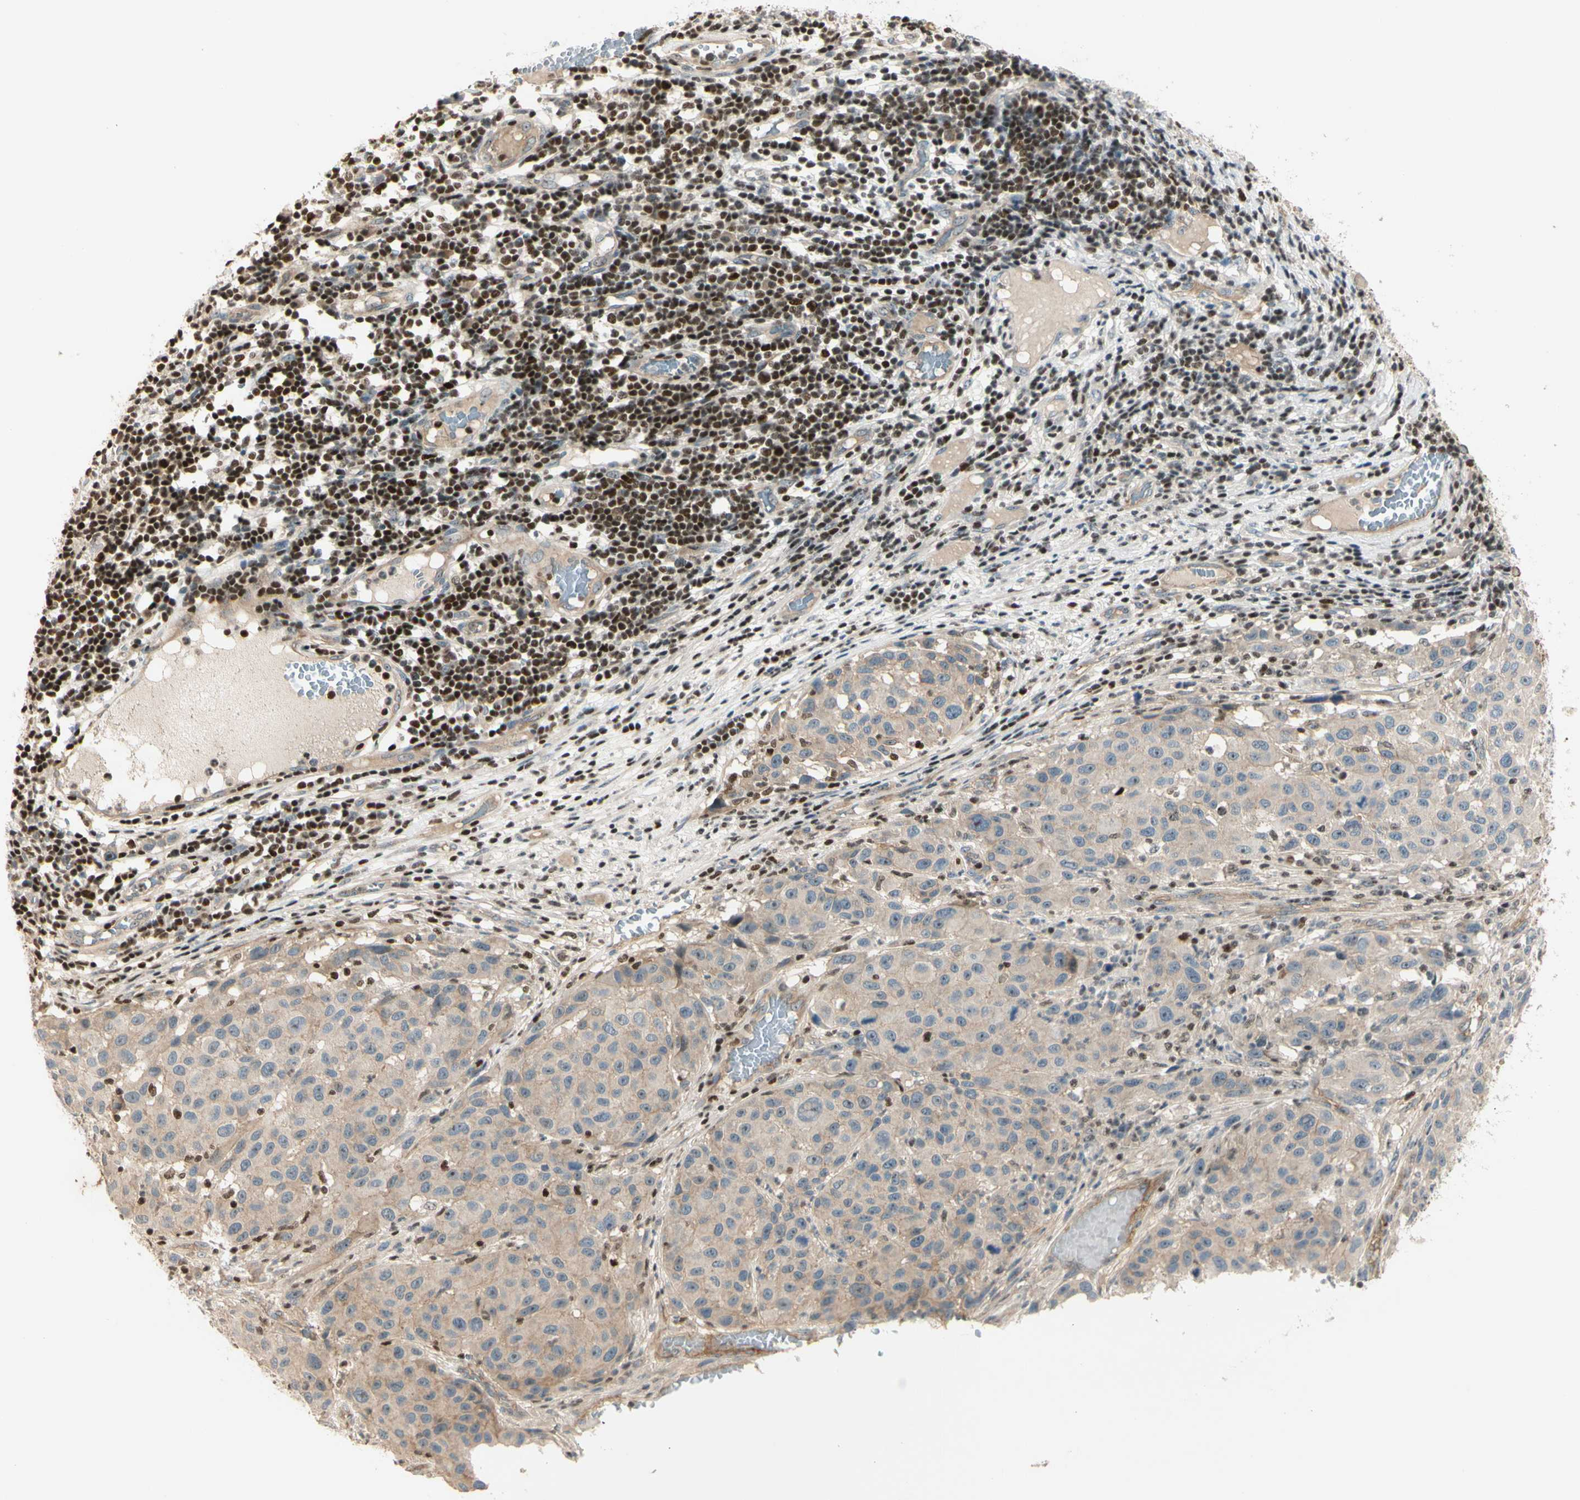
{"staining": {"intensity": "weak", "quantity": ">75%", "location": "cytoplasmic/membranous"}, "tissue": "melanoma", "cell_type": "Tumor cells", "image_type": "cancer", "snomed": [{"axis": "morphology", "description": "Malignant melanoma, Metastatic site"}, {"axis": "topography", "description": "Lymph node"}], "caption": "Immunohistochemistry (IHC) of human melanoma reveals low levels of weak cytoplasmic/membranous expression in approximately >75% of tumor cells.", "gene": "NFYA", "patient": {"sex": "male", "age": 61}}